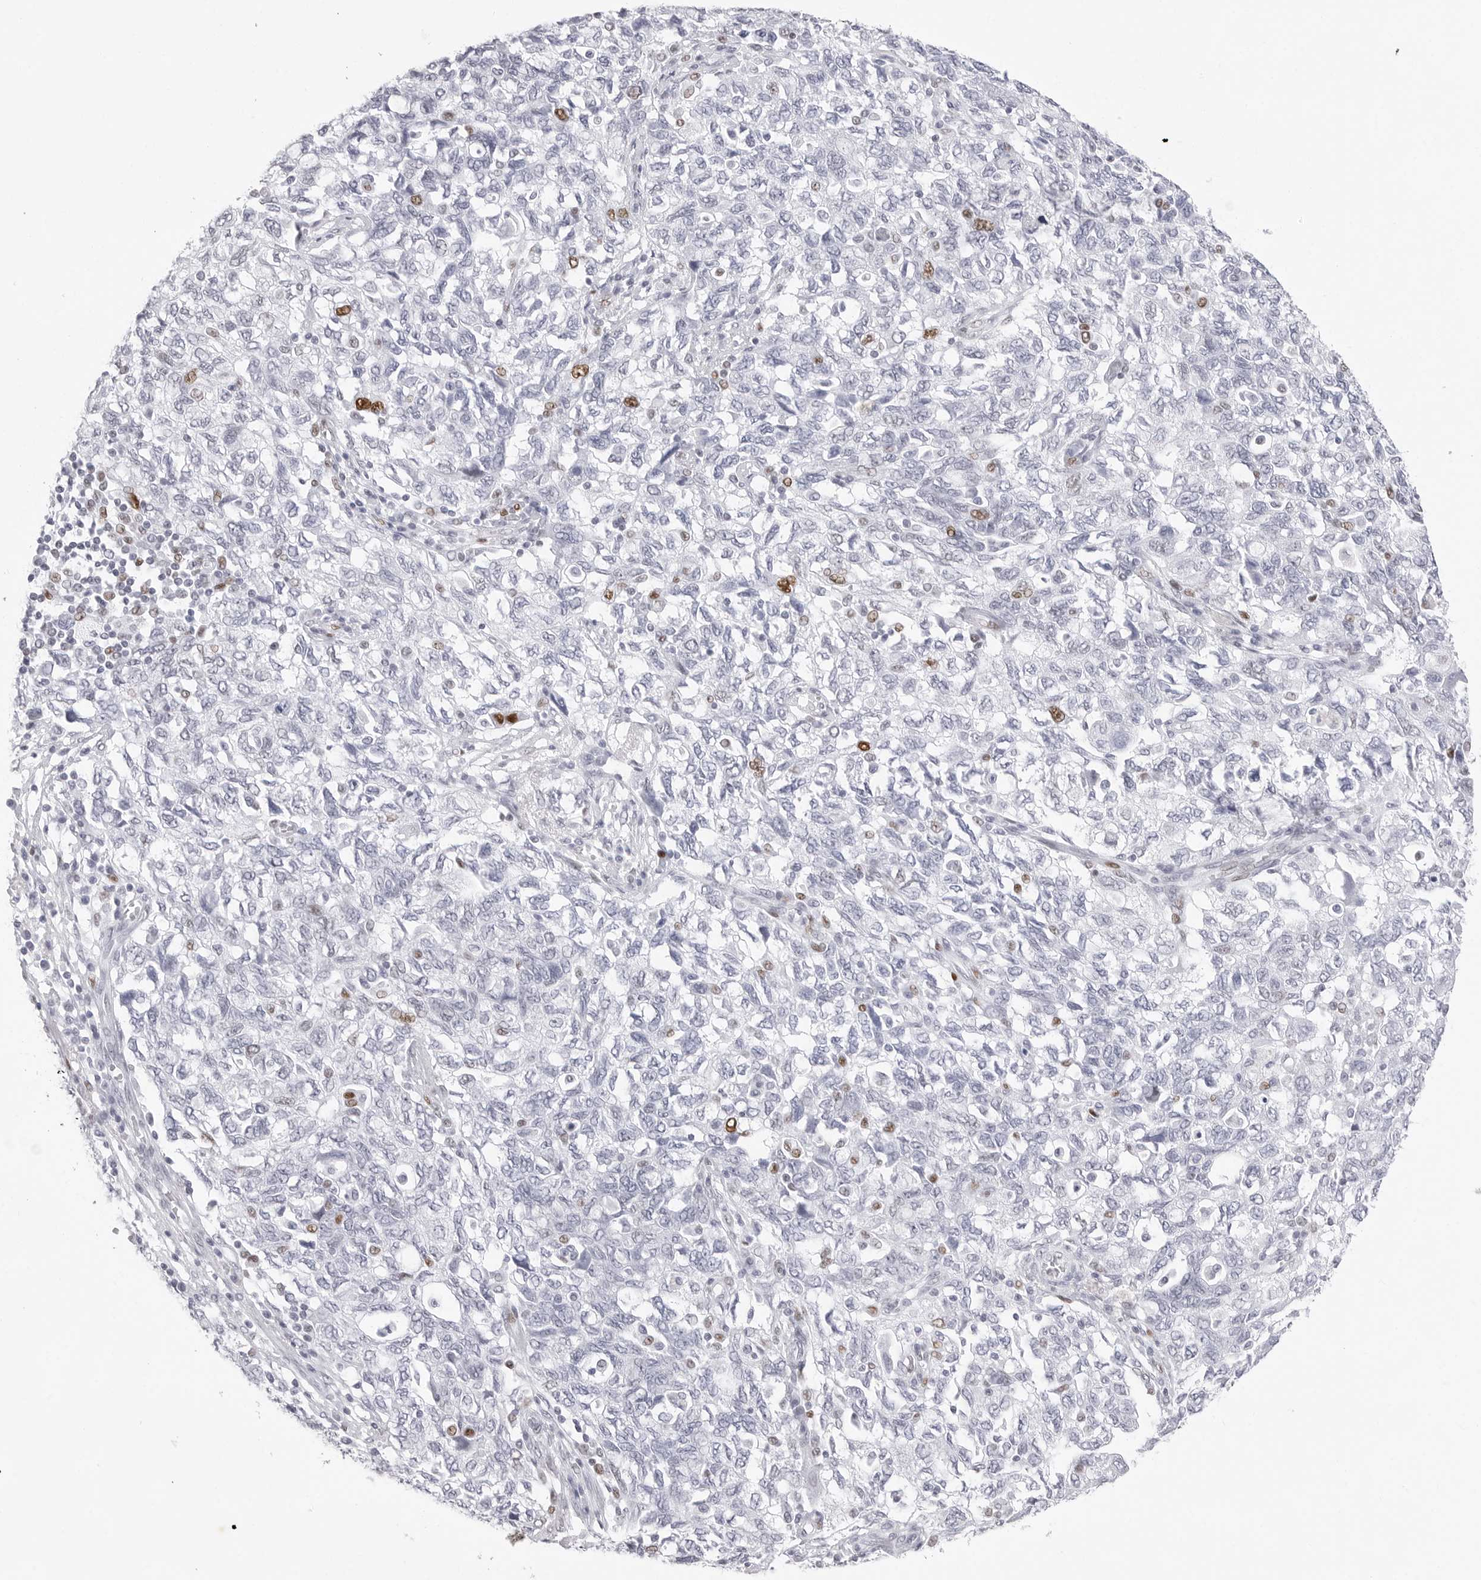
{"staining": {"intensity": "moderate", "quantity": "<25%", "location": "nuclear"}, "tissue": "ovarian cancer", "cell_type": "Tumor cells", "image_type": "cancer", "snomed": [{"axis": "morphology", "description": "Carcinoma, NOS"}, {"axis": "morphology", "description": "Cystadenocarcinoma, serous, NOS"}, {"axis": "topography", "description": "Ovary"}], "caption": "DAB immunohistochemical staining of human carcinoma (ovarian) exhibits moderate nuclear protein positivity in about <25% of tumor cells.", "gene": "NASP", "patient": {"sex": "female", "age": 69}}